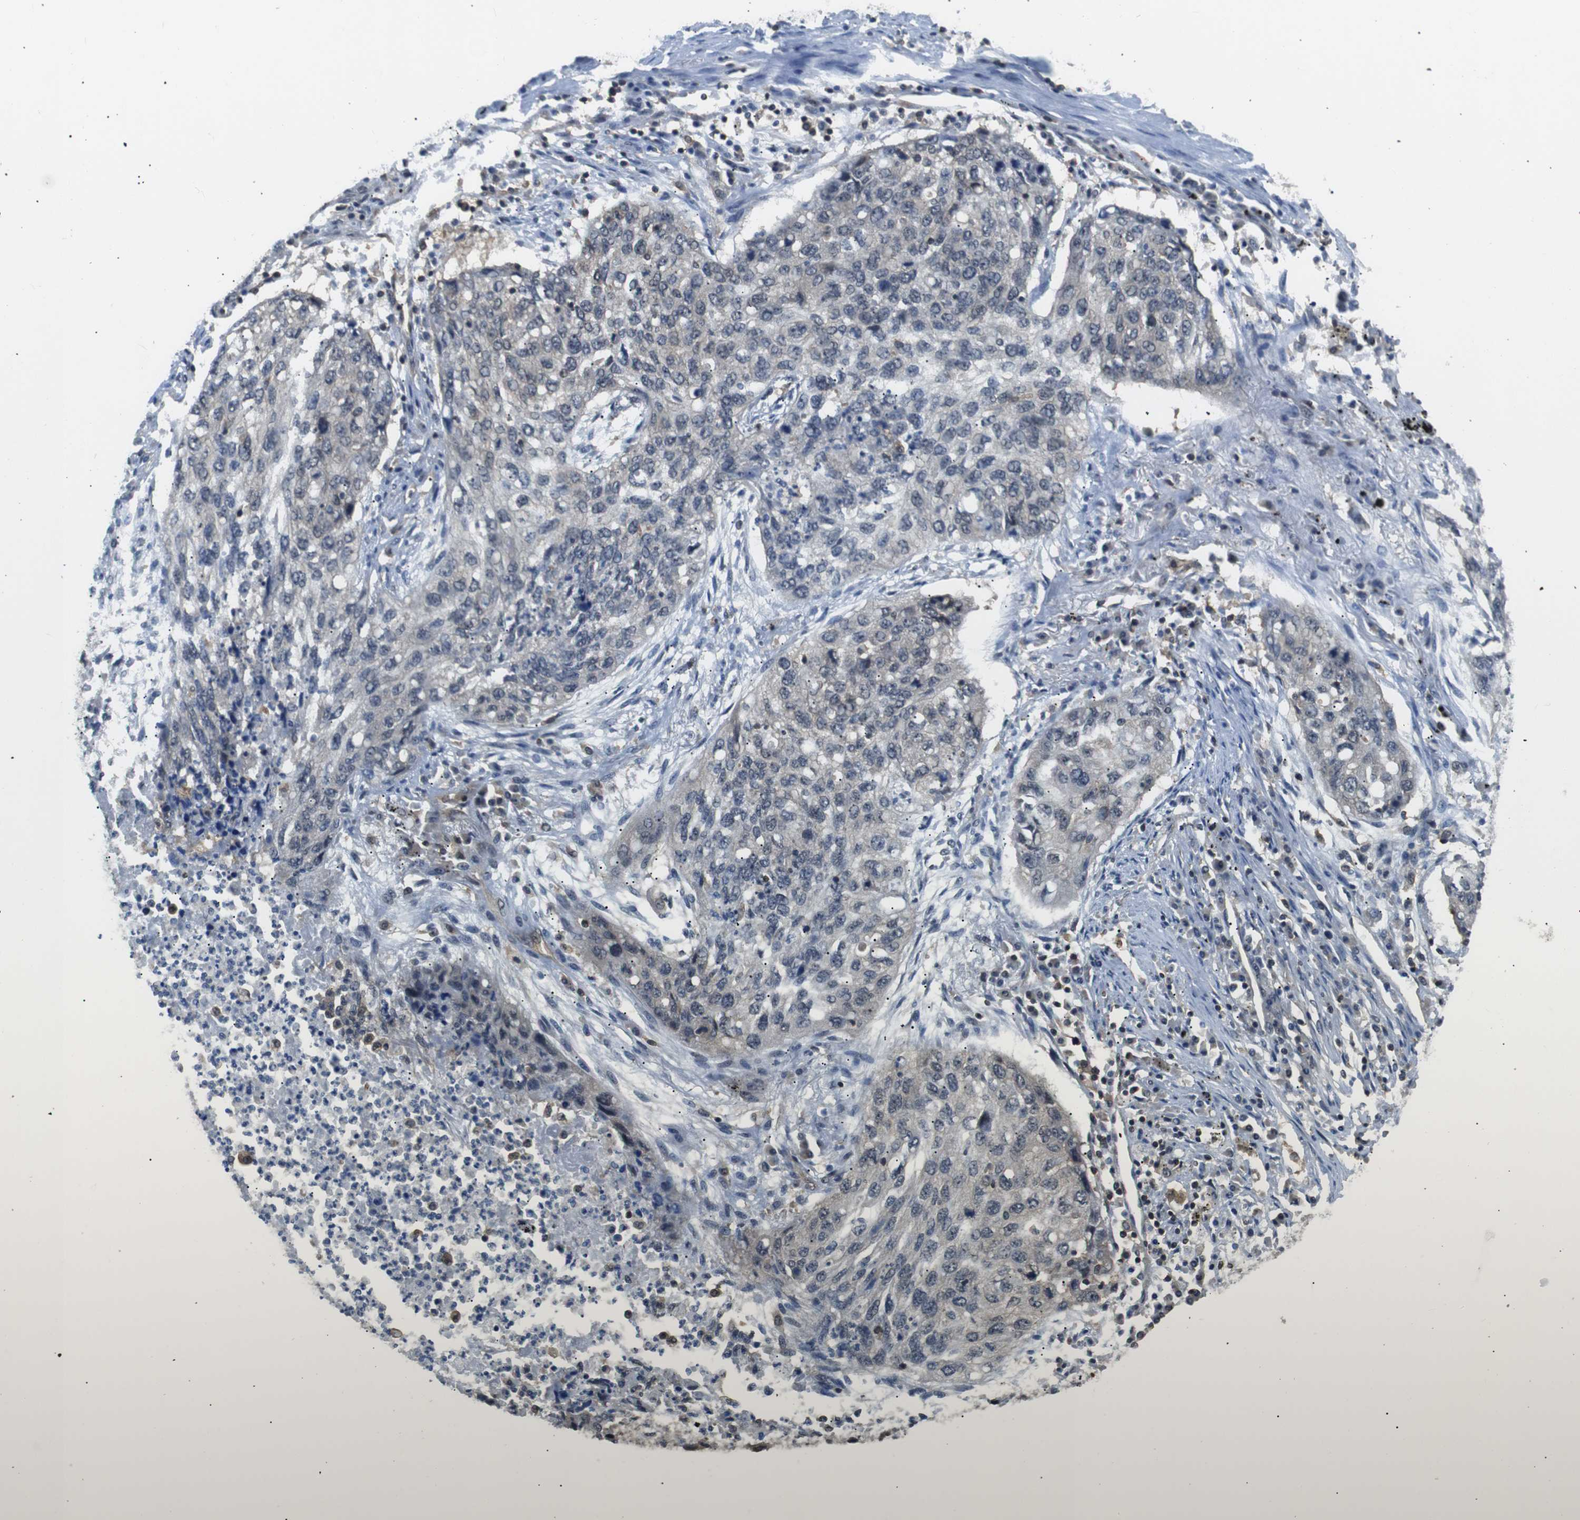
{"staining": {"intensity": "negative", "quantity": "none", "location": "none"}, "tissue": "lung cancer", "cell_type": "Tumor cells", "image_type": "cancer", "snomed": [{"axis": "morphology", "description": "Squamous cell carcinoma, NOS"}, {"axis": "topography", "description": "Lung"}], "caption": "The image reveals no significant expression in tumor cells of squamous cell carcinoma (lung).", "gene": "UBXN1", "patient": {"sex": "female", "age": 63}}